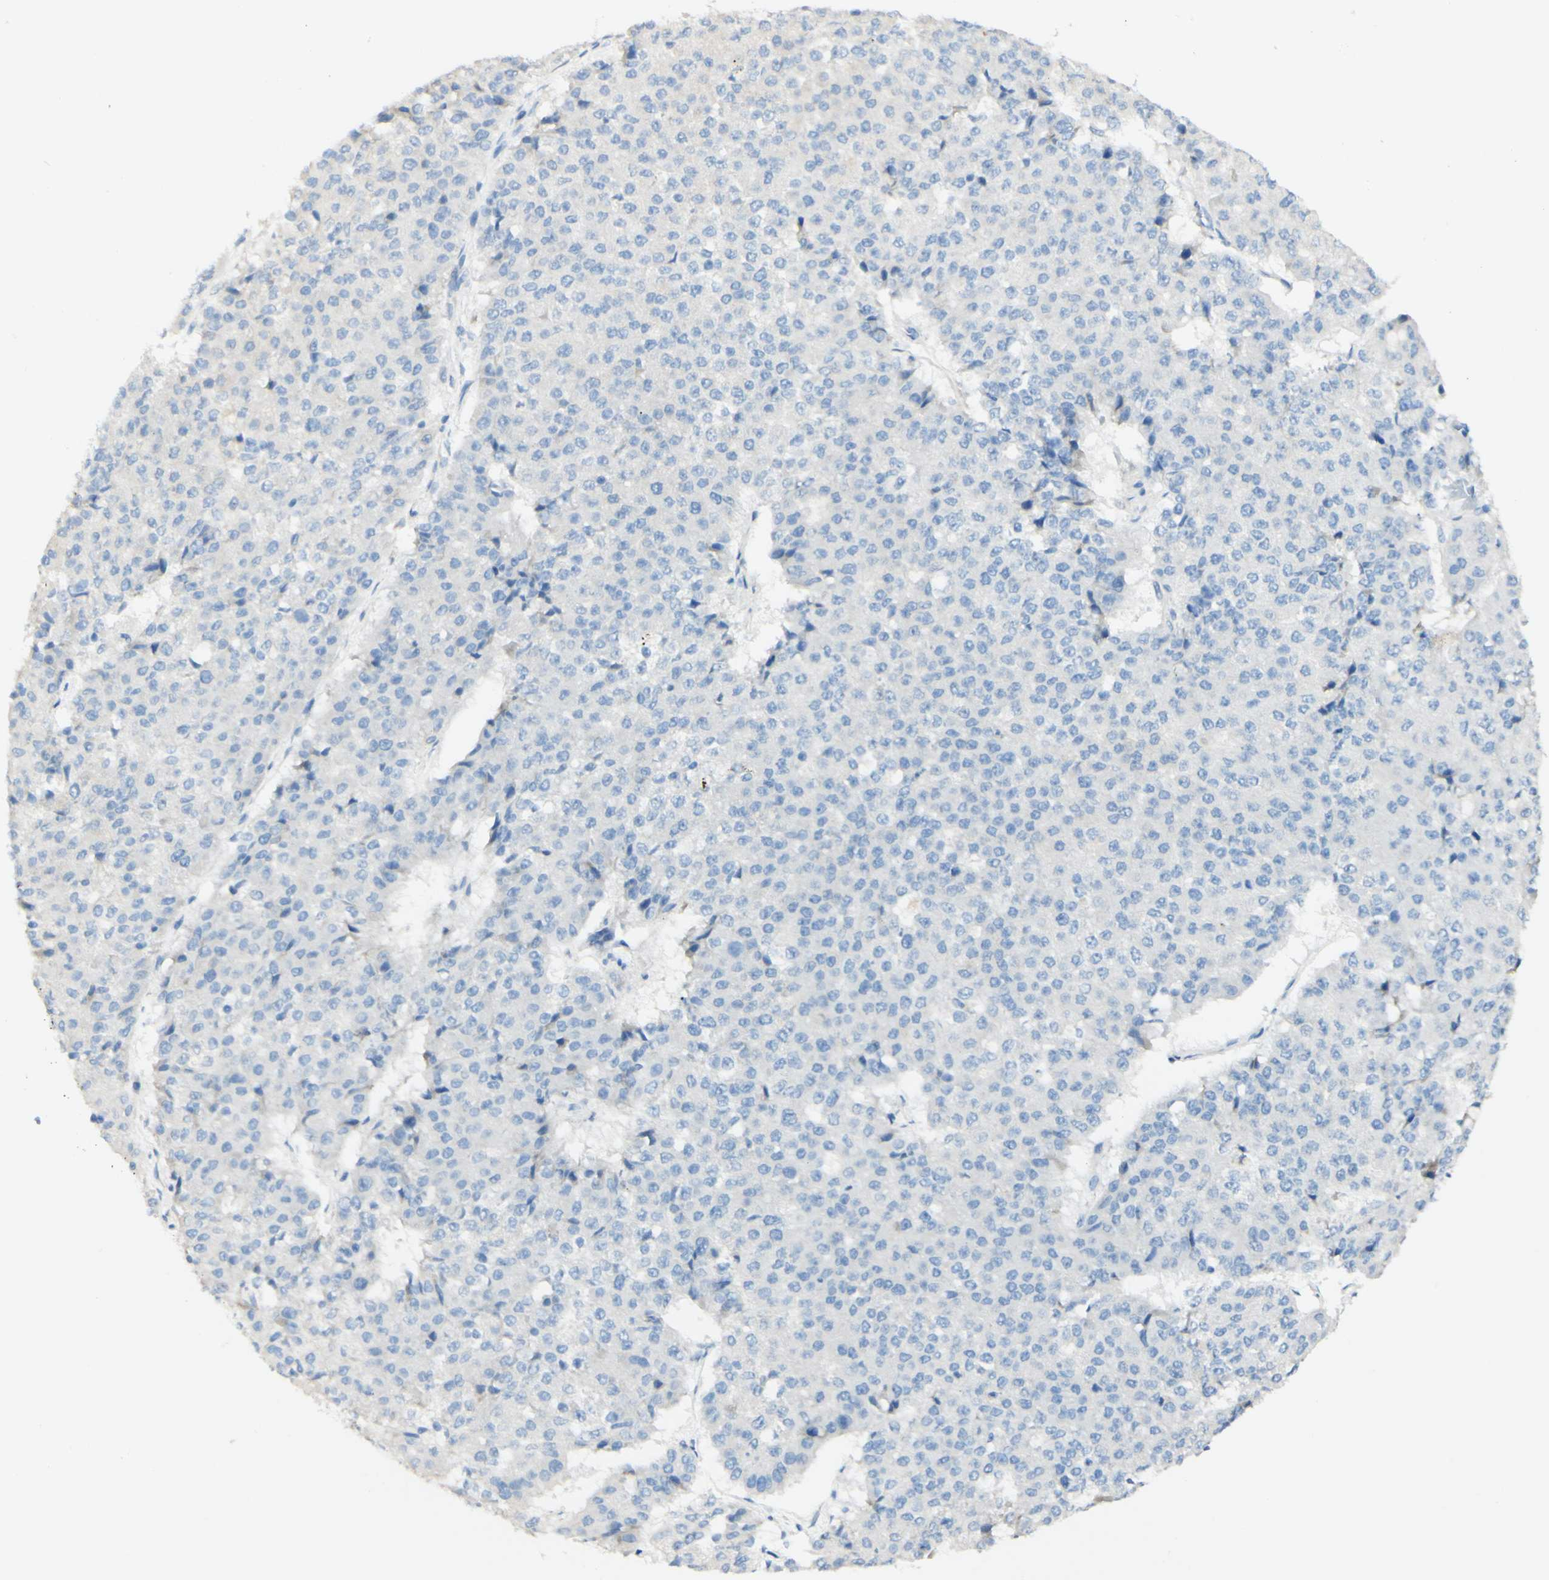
{"staining": {"intensity": "negative", "quantity": "none", "location": "none"}, "tissue": "pancreatic cancer", "cell_type": "Tumor cells", "image_type": "cancer", "snomed": [{"axis": "morphology", "description": "Adenocarcinoma, NOS"}, {"axis": "topography", "description": "Pancreas"}], "caption": "High power microscopy histopathology image of an IHC histopathology image of pancreatic adenocarcinoma, revealing no significant staining in tumor cells.", "gene": "FGF4", "patient": {"sex": "male", "age": 50}}